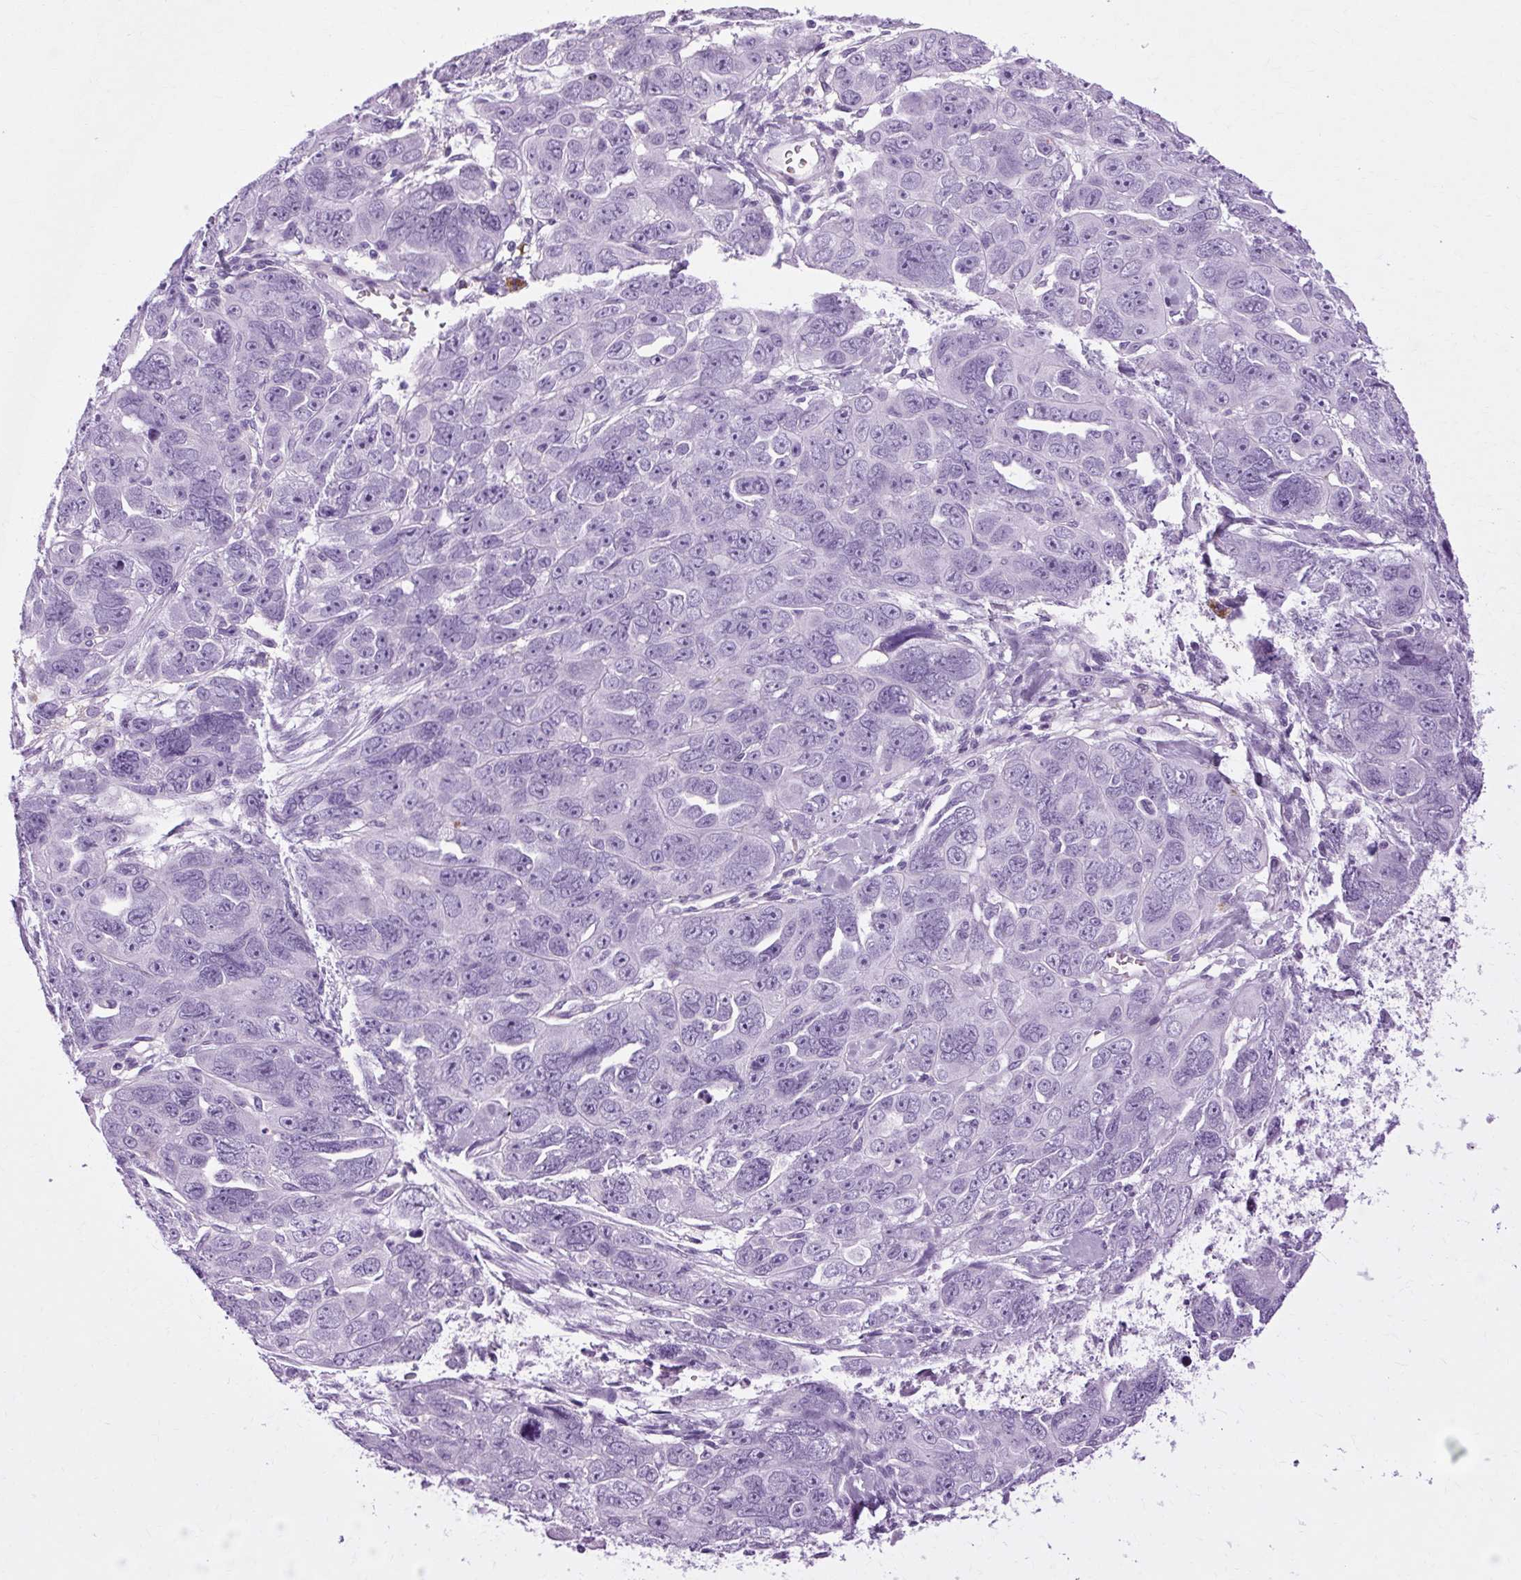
{"staining": {"intensity": "negative", "quantity": "none", "location": "none"}, "tissue": "ovarian cancer", "cell_type": "Tumor cells", "image_type": "cancer", "snomed": [{"axis": "morphology", "description": "Cystadenocarcinoma, serous, NOS"}, {"axis": "topography", "description": "Ovary"}], "caption": "DAB immunohistochemical staining of ovarian cancer demonstrates no significant positivity in tumor cells.", "gene": "OOEP", "patient": {"sex": "female", "age": 63}}